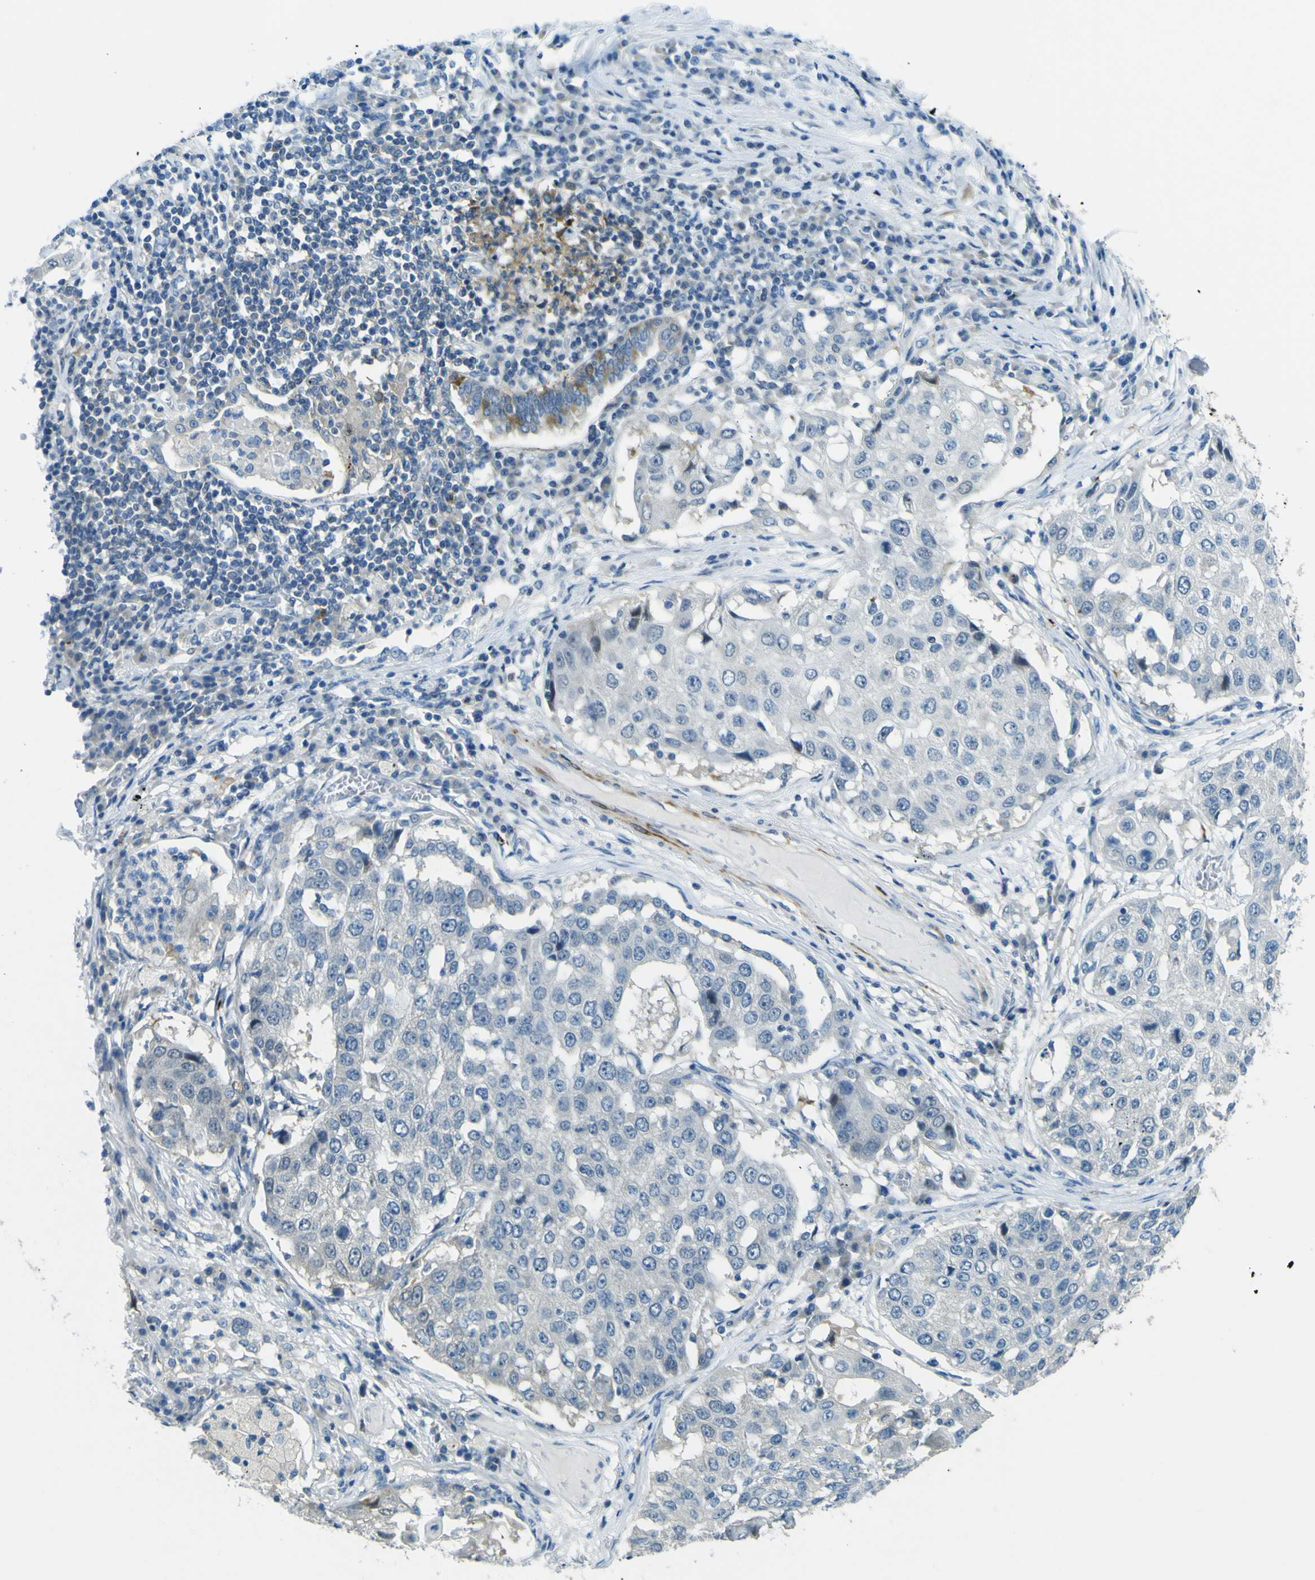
{"staining": {"intensity": "moderate", "quantity": "<25%", "location": "cytoplasmic/membranous"}, "tissue": "lung cancer", "cell_type": "Tumor cells", "image_type": "cancer", "snomed": [{"axis": "morphology", "description": "Squamous cell carcinoma, NOS"}, {"axis": "topography", "description": "Lung"}], "caption": "This is a photomicrograph of IHC staining of lung squamous cell carcinoma, which shows moderate positivity in the cytoplasmic/membranous of tumor cells.", "gene": "SORCS1", "patient": {"sex": "male", "age": 71}}